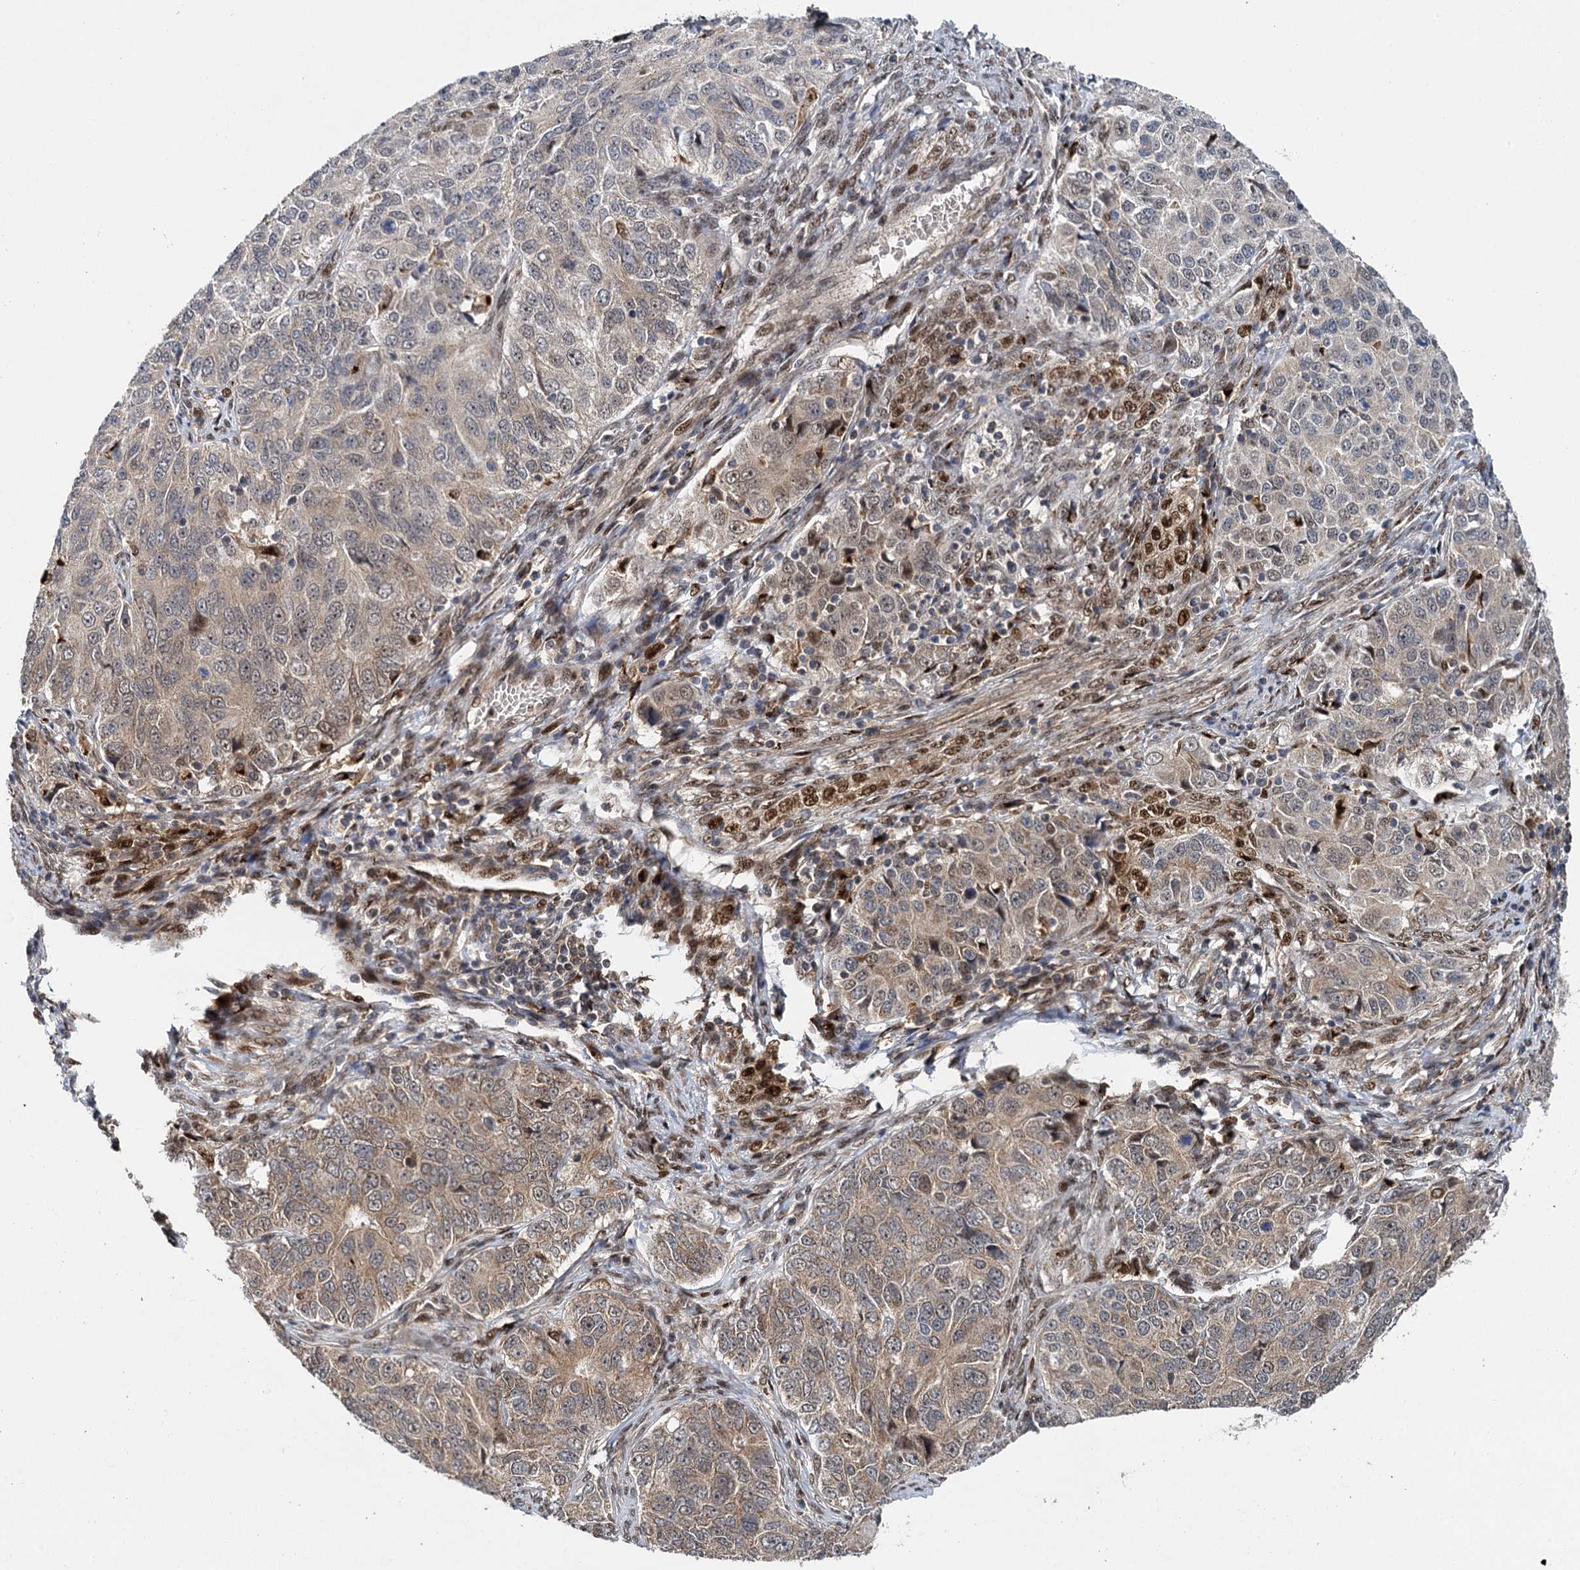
{"staining": {"intensity": "weak", "quantity": "<25%", "location": "cytoplasmic/membranous"}, "tissue": "ovarian cancer", "cell_type": "Tumor cells", "image_type": "cancer", "snomed": [{"axis": "morphology", "description": "Carcinoma, endometroid"}, {"axis": "topography", "description": "Ovary"}], "caption": "Tumor cells are negative for brown protein staining in endometroid carcinoma (ovarian).", "gene": "GAL3ST4", "patient": {"sex": "female", "age": 51}}